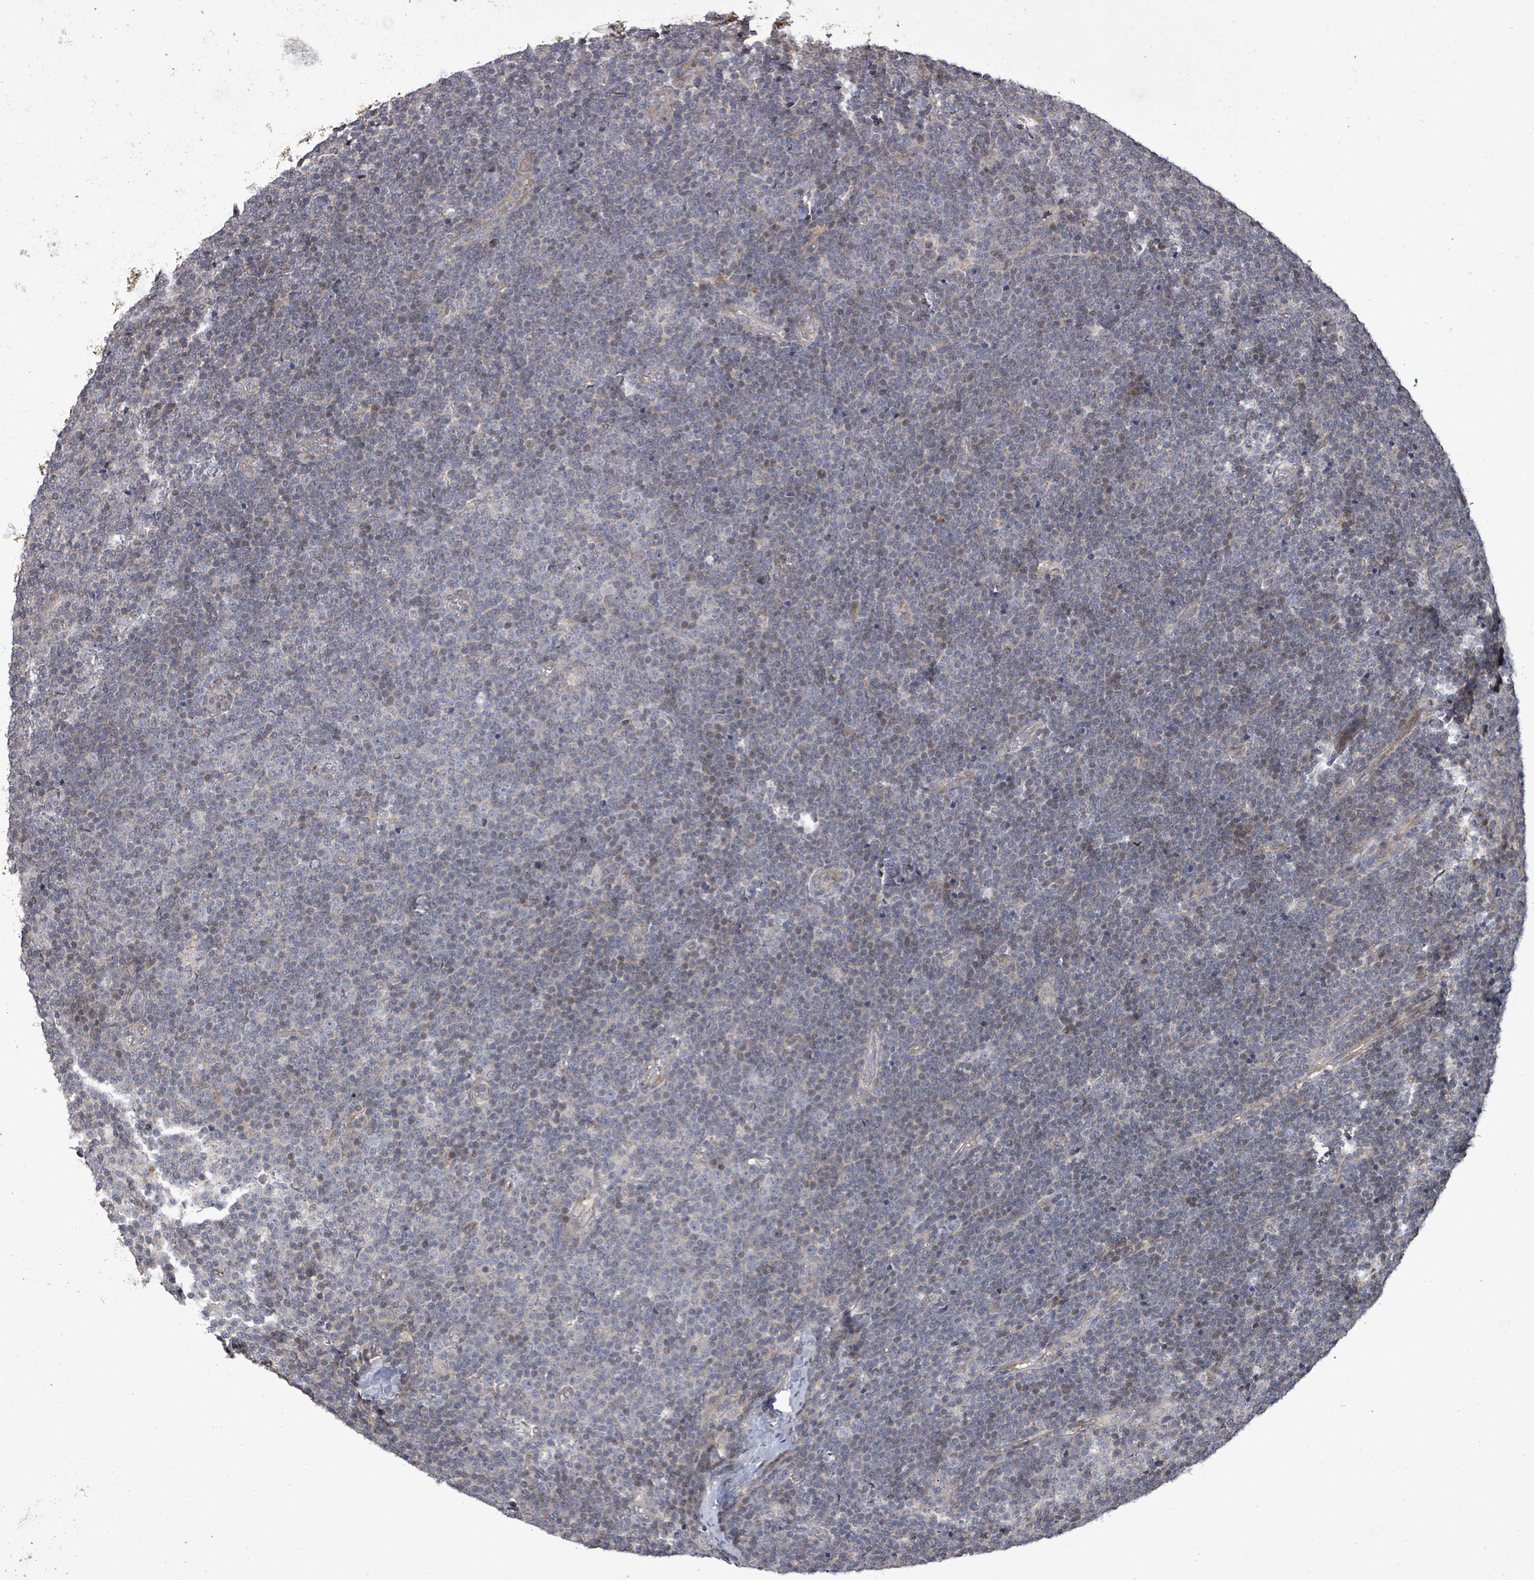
{"staining": {"intensity": "weak", "quantity": "<25%", "location": "nuclear"}, "tissue": "lymphoma", "cell_type": "Tumor cells", "image_type": "cancer", "snomed": [{"axis": "morphology", "description": "Malignant lymphoma, non-Hodgkin's type, Low grade"}, {"axis": "topography", "description": "Lymph node"}], "caption": "A high-resolution photomicrograph shows immunohistochemistry staining of low-grade malignant lymphoma, non-Hodgkin's type, which exhibits no significant staining in tumor cells.", "gene": "KRTAP27-1", "patient": {"sex": "male", "age": 48}}